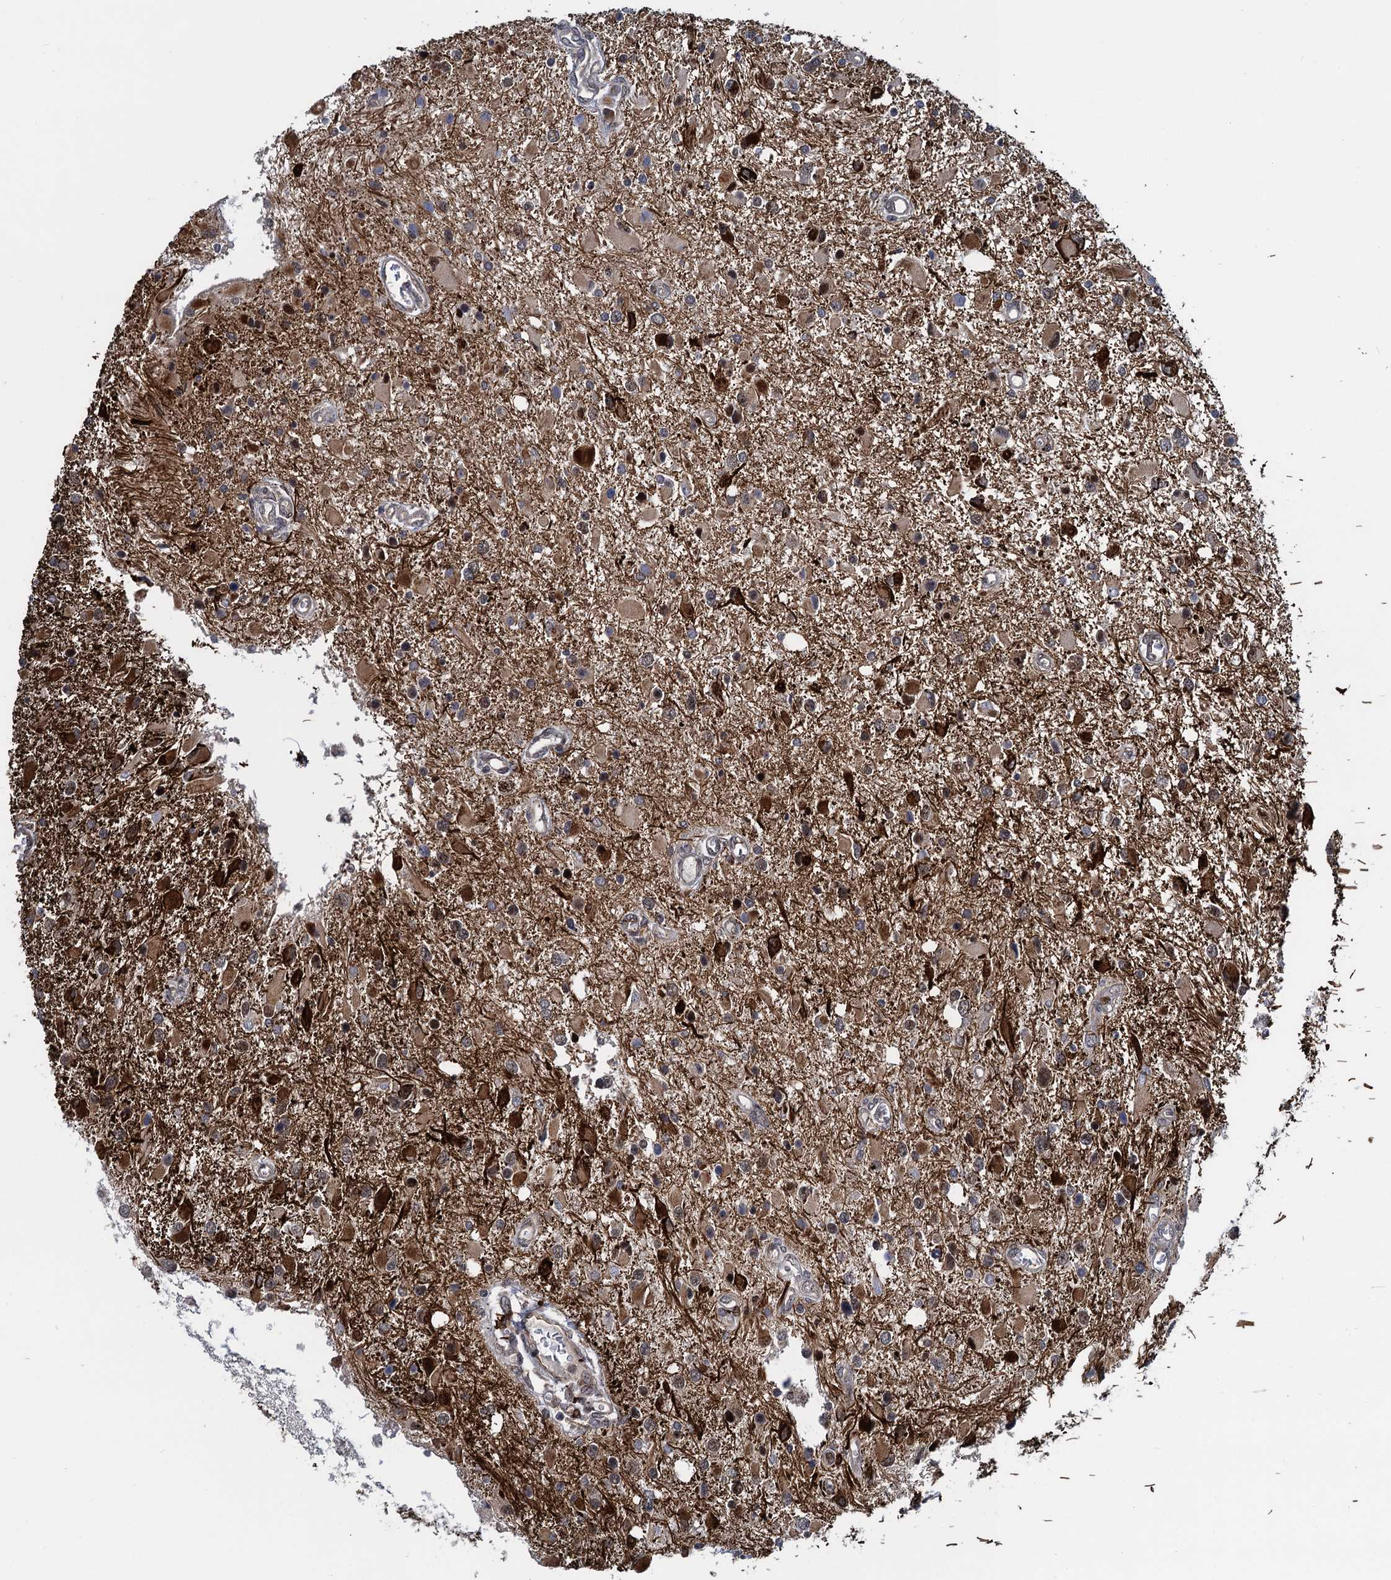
{"staining": {"intensity": "moderate", "quantity": "<25%", "location": "cytoplasmic/membranous"}, "tissue": "glioma", "cell_type": "Tumor cells", "image_type": "cancer", "snomed": [{"axis": "morphology", "description": "Glioma, malignant, High grade"}, {"axis": "topography", "description": "Brain"}], "caption": "A histopathology image of glioma stained for a protein shows moderate cytoplasmic/membranous brown staining in tumor cells.", "gene": "ATOSA", "patient": {"sex": "male", "age": 53}}